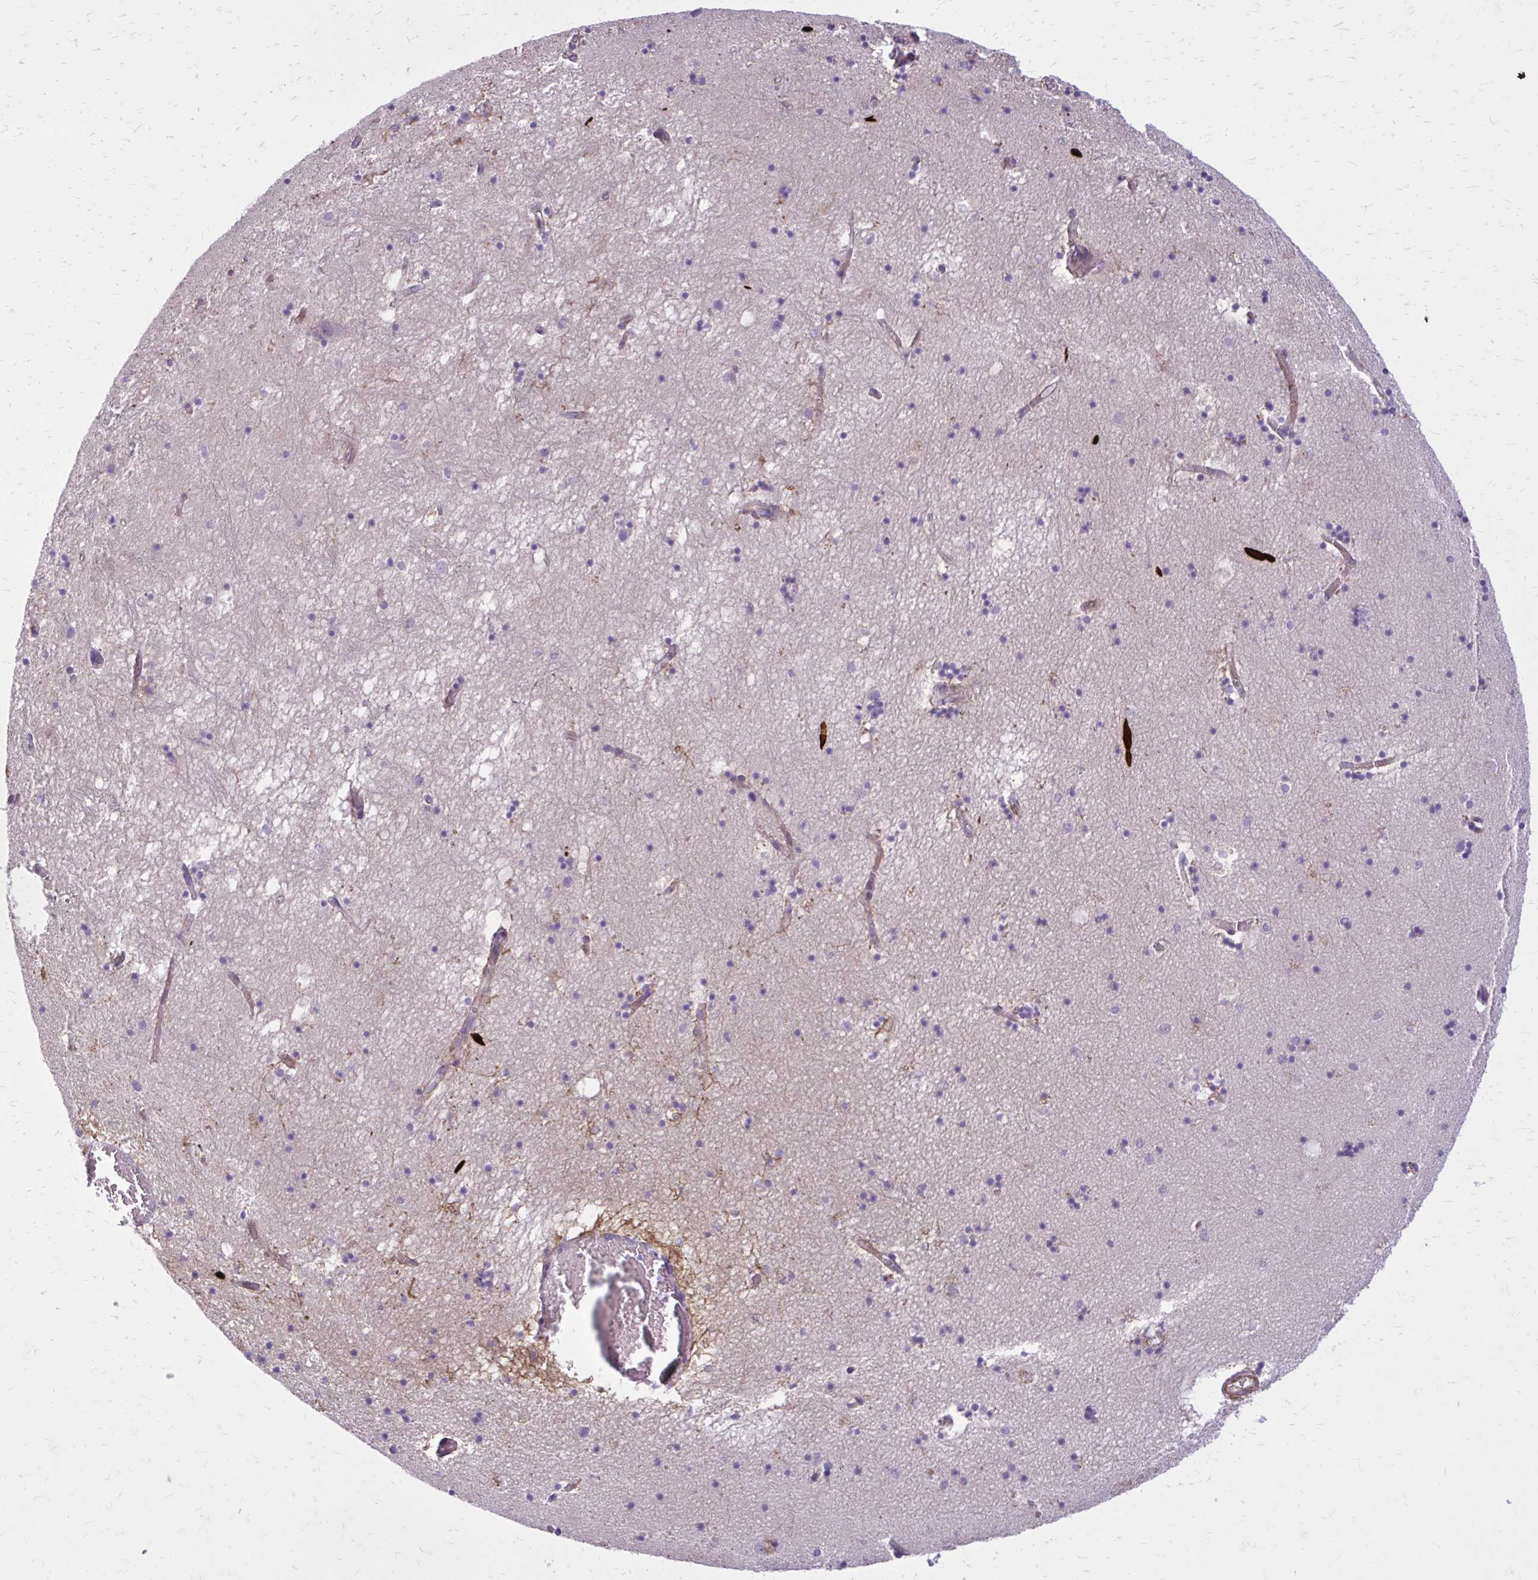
{"staining": {"intensity": "negative", "quantity": "none", "location": "none"}, "tissue": "hippocampus", "cell_type": "Glial cells", "image_type": "normal", "snomed": [{"axis": "morphology", "description": "Normal tissue, NOS"}, {"axis": "topography", "description": "Hippocampus"}], "caption": "Hippocampus stained for a protein using immunohistochemistry exhibits no positivity glial cells.", "gene": "FAP", "patient": {"sex": "male", "age": 58}}